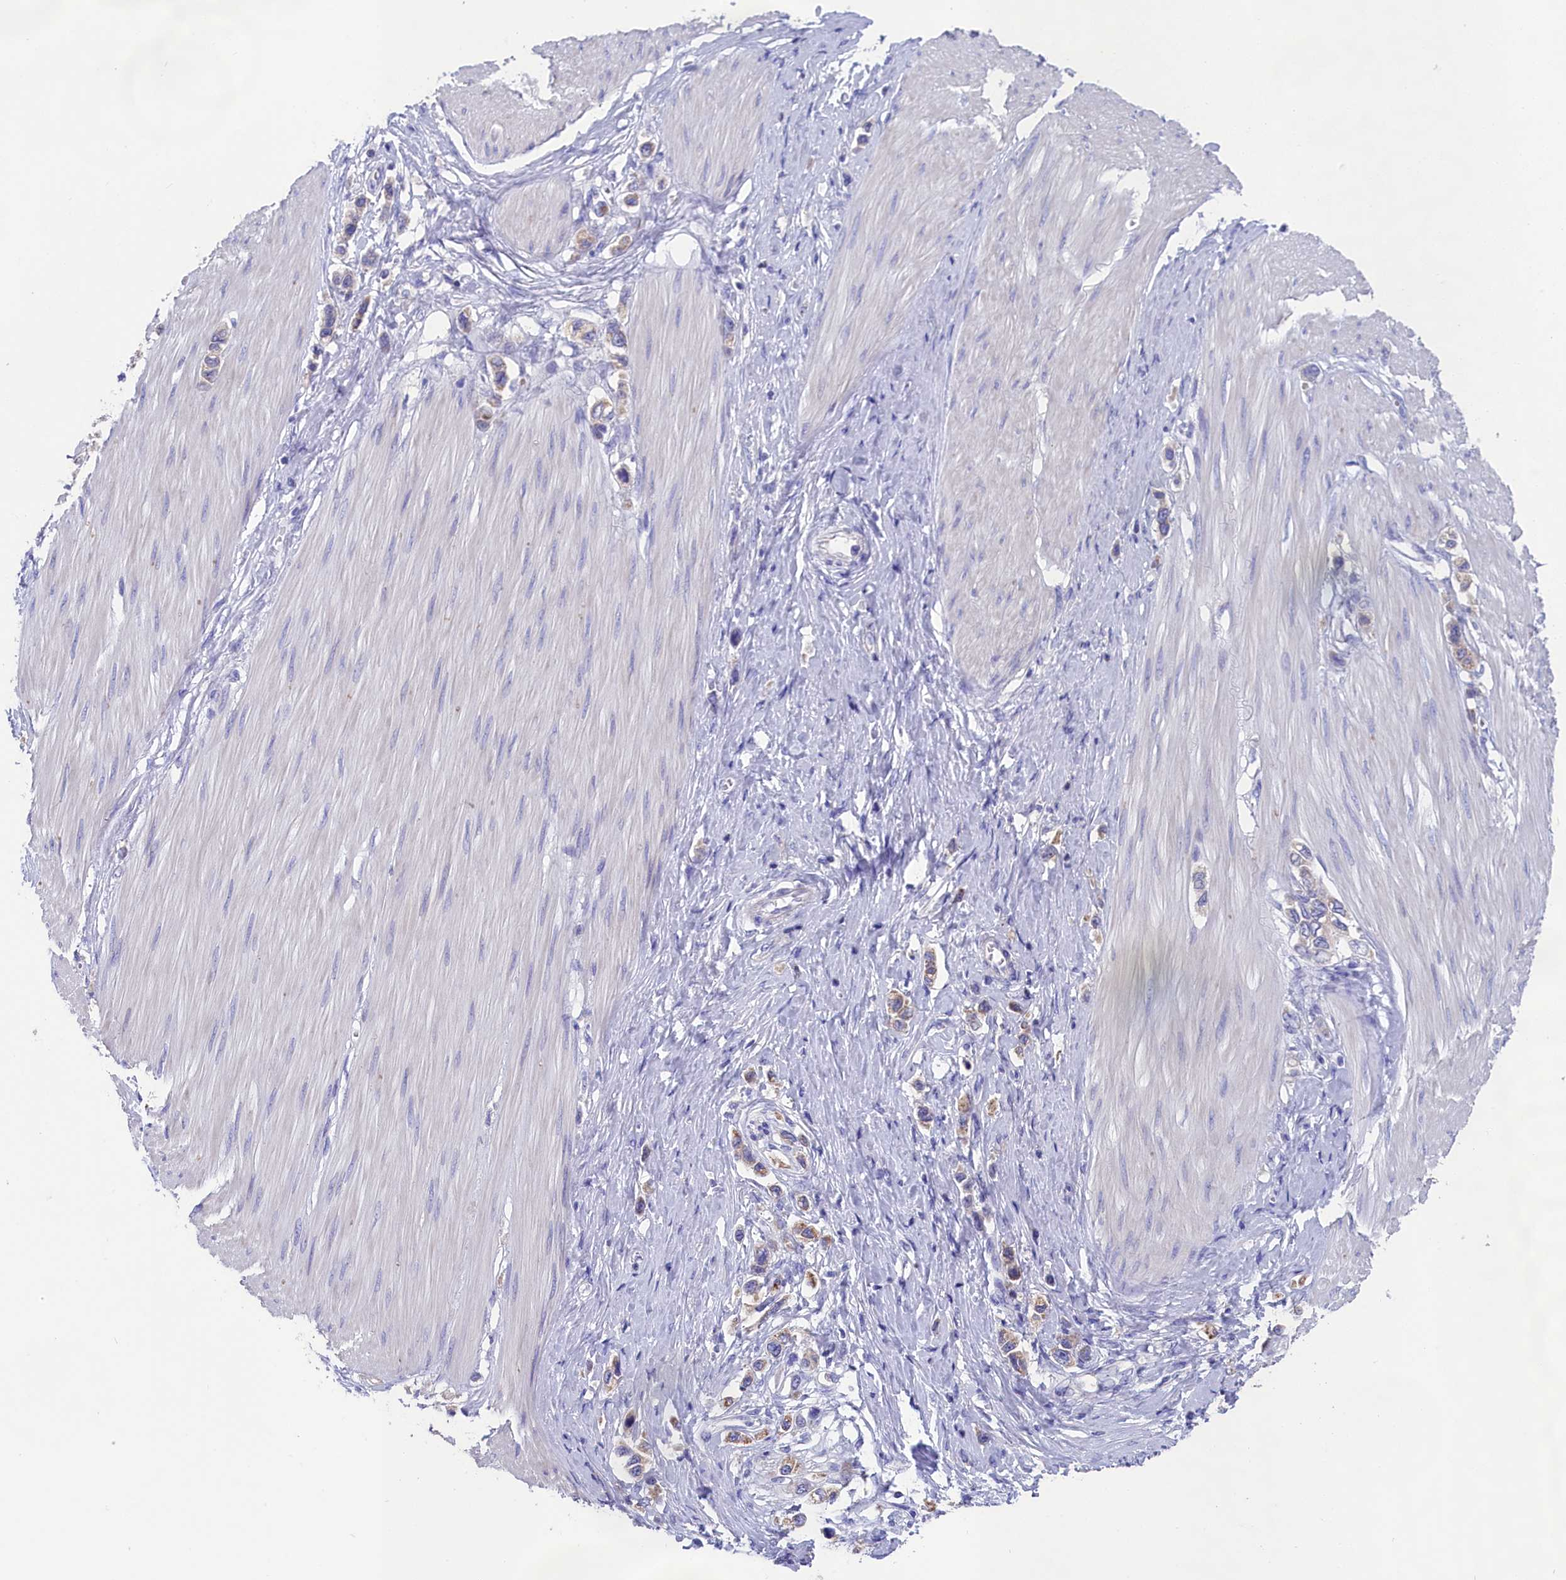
{"staining": {"intensity": "moderate", "quantity": "<25%", "location": "cytoplasmic/membranous"}, "tissue": "stomach cancer", "cell_type": "Tumor cells", "image_type": "cancer", "snomed": [{"axis": "morphology", "description": "Adenocarcinoma, NOS"}, {"axis": "topography", "description": "Stomach"}], "caption": "Immunohistochemistry (IHC) micrograph of human stomach cancer stained for a protein (brown), which demonstrates low levels of moderate cytoplasmic/membranous positivity in about <25% of tumor cells.", "gene": "PRDM12", "patient": {"sex": "female", "age": 65}}